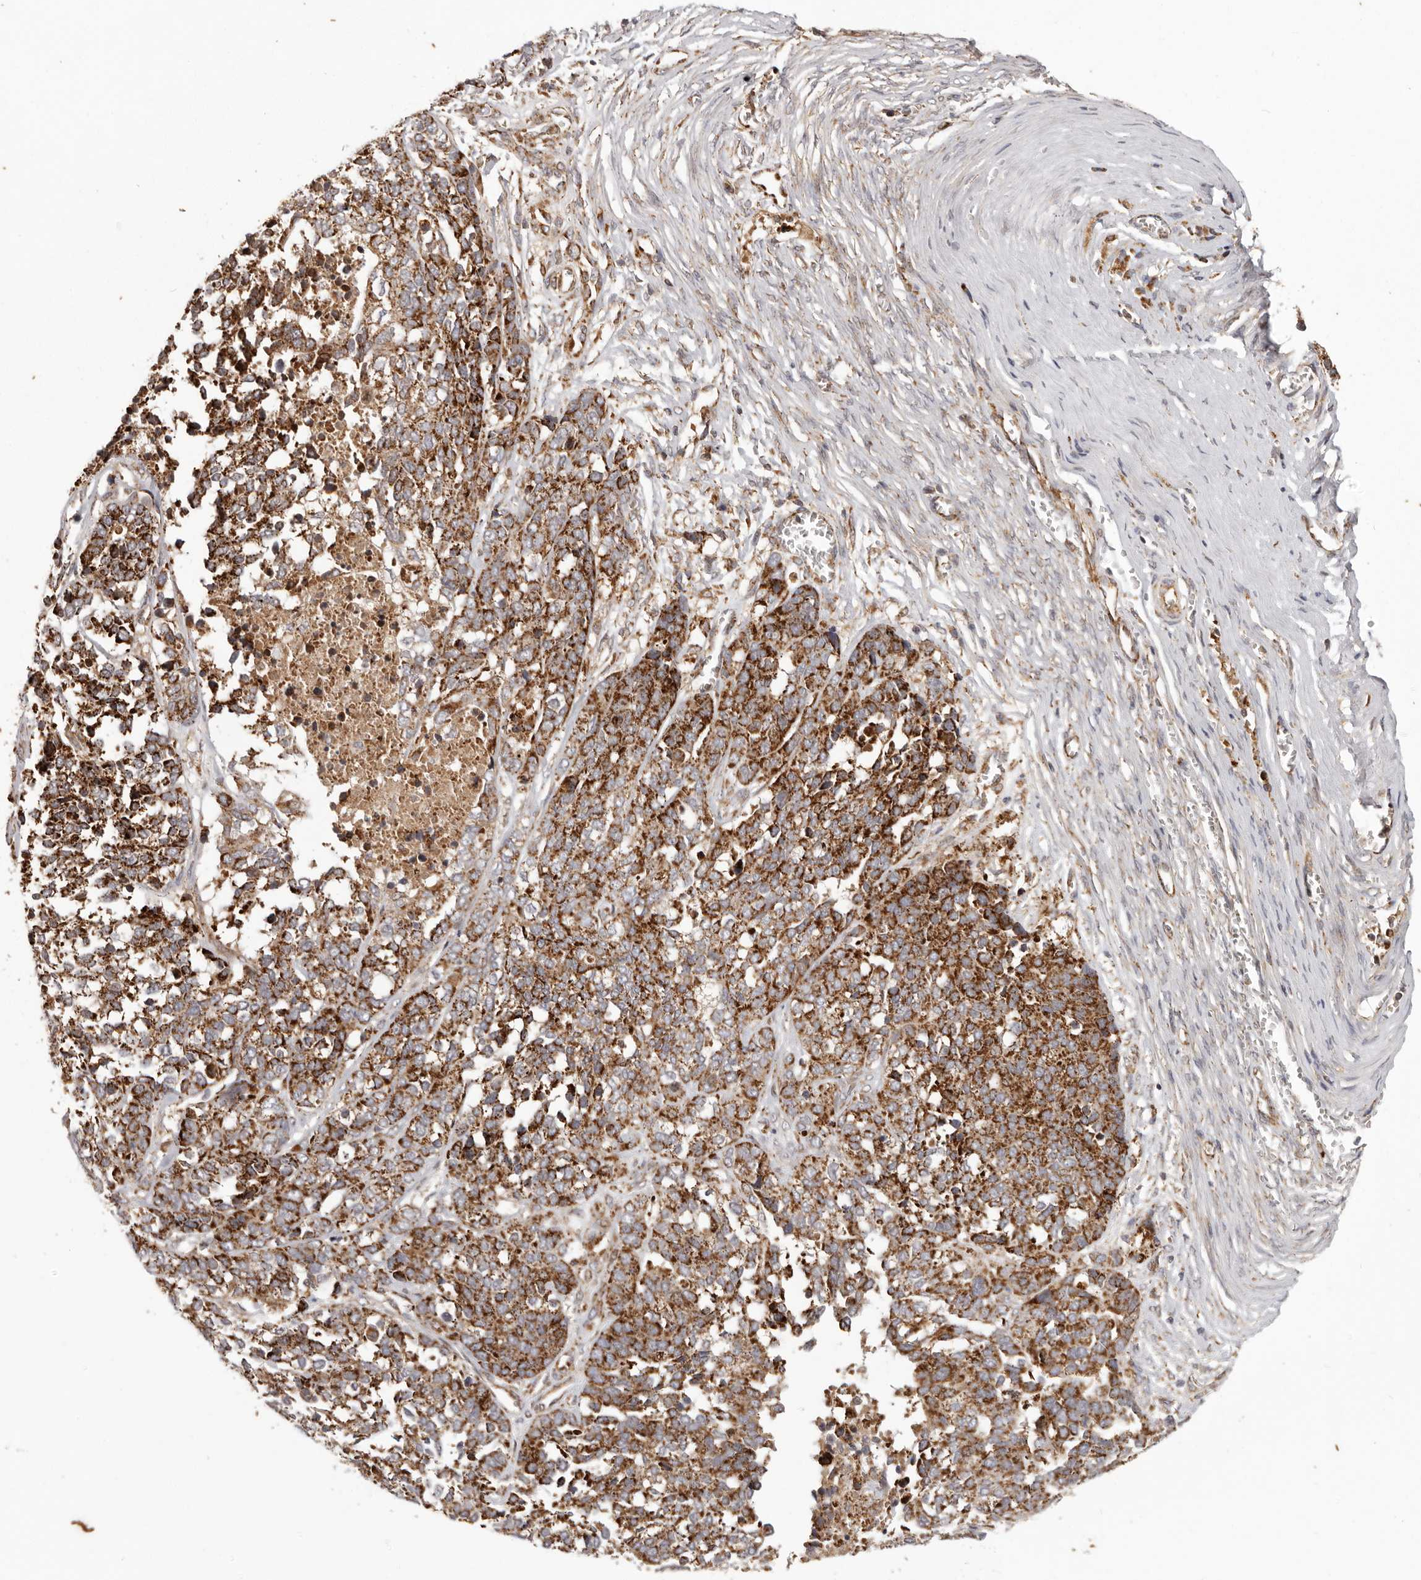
{"staining": {"intensity": "strong", "quantity": ">75%", "location": "cytoplasmic/membranous"}, "tissue": "ovarian cancer", "cell_type": "Tumor cells", "image_type": "cancer", "snomed": [{"axis": "morphology", "description": "Cystadenocarcinoma, serous, NOS"}, {"axis": "topography", "description": "Ovary"}], "caption": "Strong cytoplasmic/membranous staining is identified in about >75% of tumor cells in ovarian cancer (serous cystadenocarcinoma). The staining was performed using DAB, with brown indicating positive protein expression. Nuclei are stained blue with hematoxylin.", "gene": "MRPS10", "patient": {"sex": "female", "age": 44}}